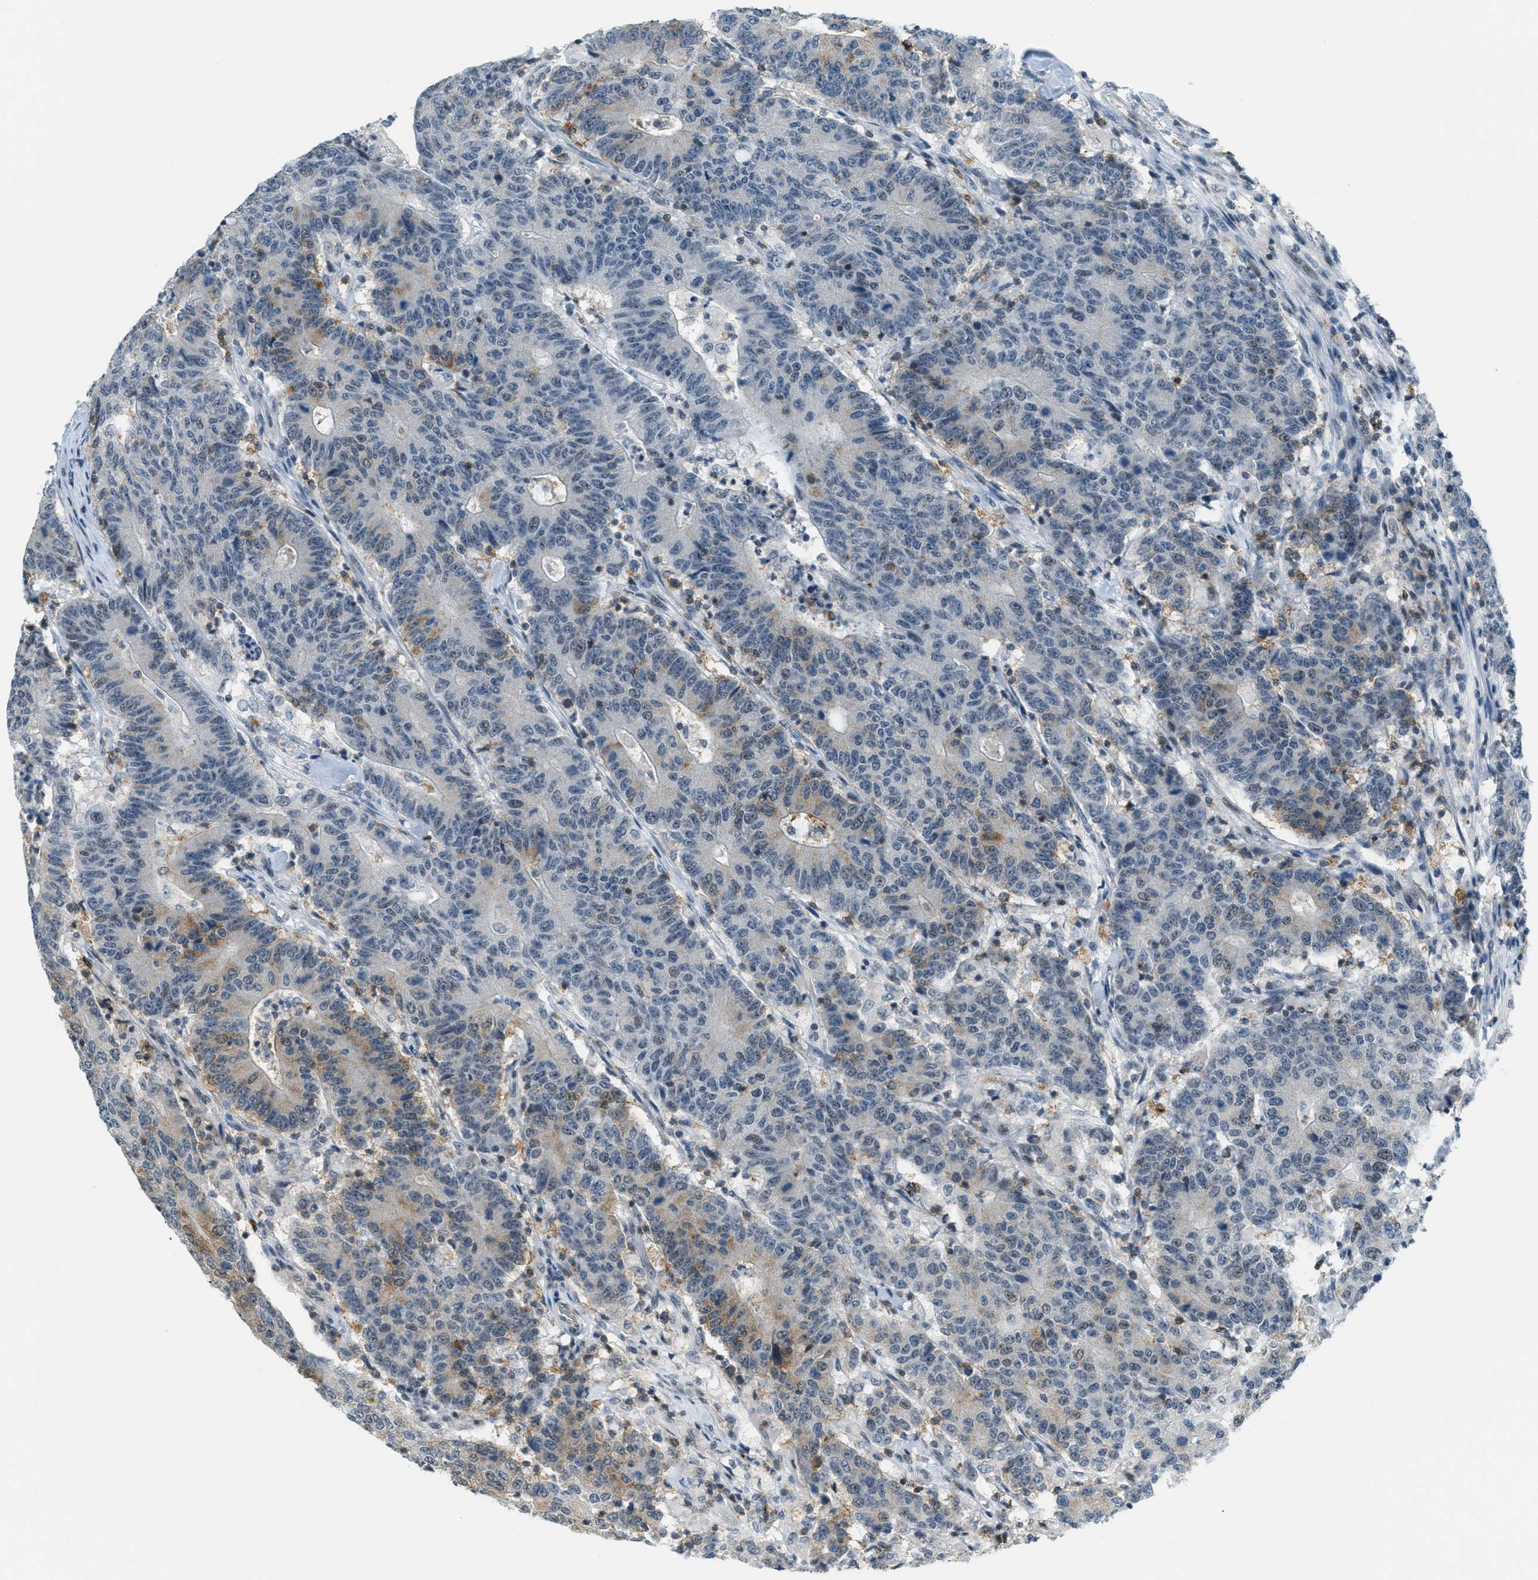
{"staining": {"intensity": "weak", "quantity": "25%-75%", "location": "cytoplasmic/membranous"}, "tissue": "colorectal cancer", "cell_type": "Tumor cells", "image_type": "cancer", "snomed": [{"axis": "morphology", "description": "Normal tissue, NOS"}, {"axis": "morphology", "description": "Adenocarcinoma, NOS"}, {"axis": "topography", "description": "Colon"}], "caption": "Colorectal adenocarcinoma stained with a brown dye exhibits weak cytoplasmic/membranous positive staining in approximately 25%-75% of tumor cells.", "gene": "FYN", "patient": {"sex": "female", "age": 75}}